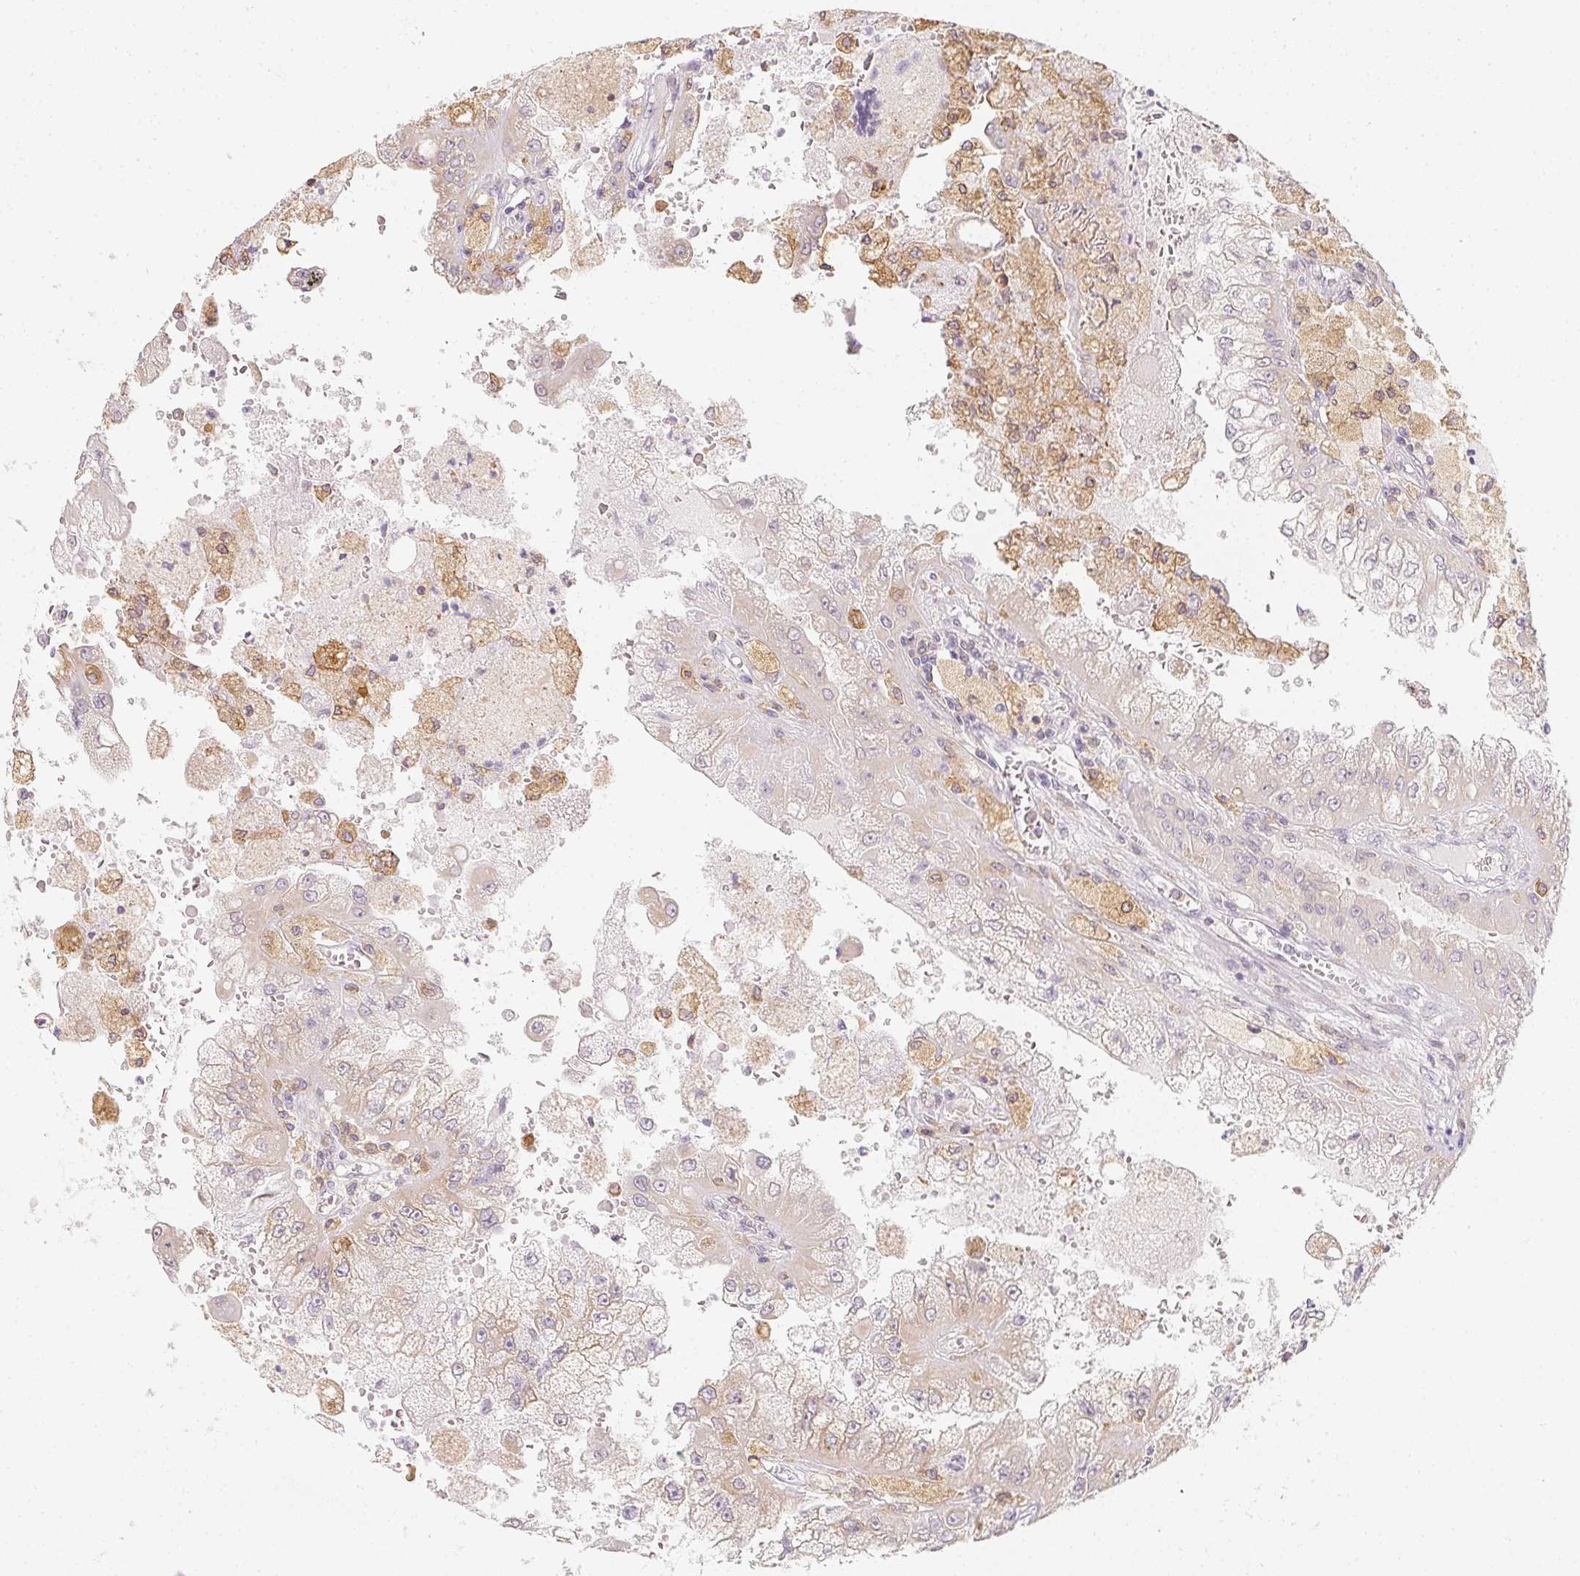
{"staining": {"intensity": "negative", "quantity": "none", "location": "none"}, "tissue": "renal cancer", "cell_type": "Tumor cells", "image_type": "cancer", "snomed": [{"axis": "morphology", "description": "Adenocarcinoma, NOS"}, {"axis": "topography", "description": "Kidney"}], "caption": "Tumor cells show no significant protein positivity in renal adenocarcinoma.", "gene": "SOAT1", "patient": {"sex": "male", "age": 58}}